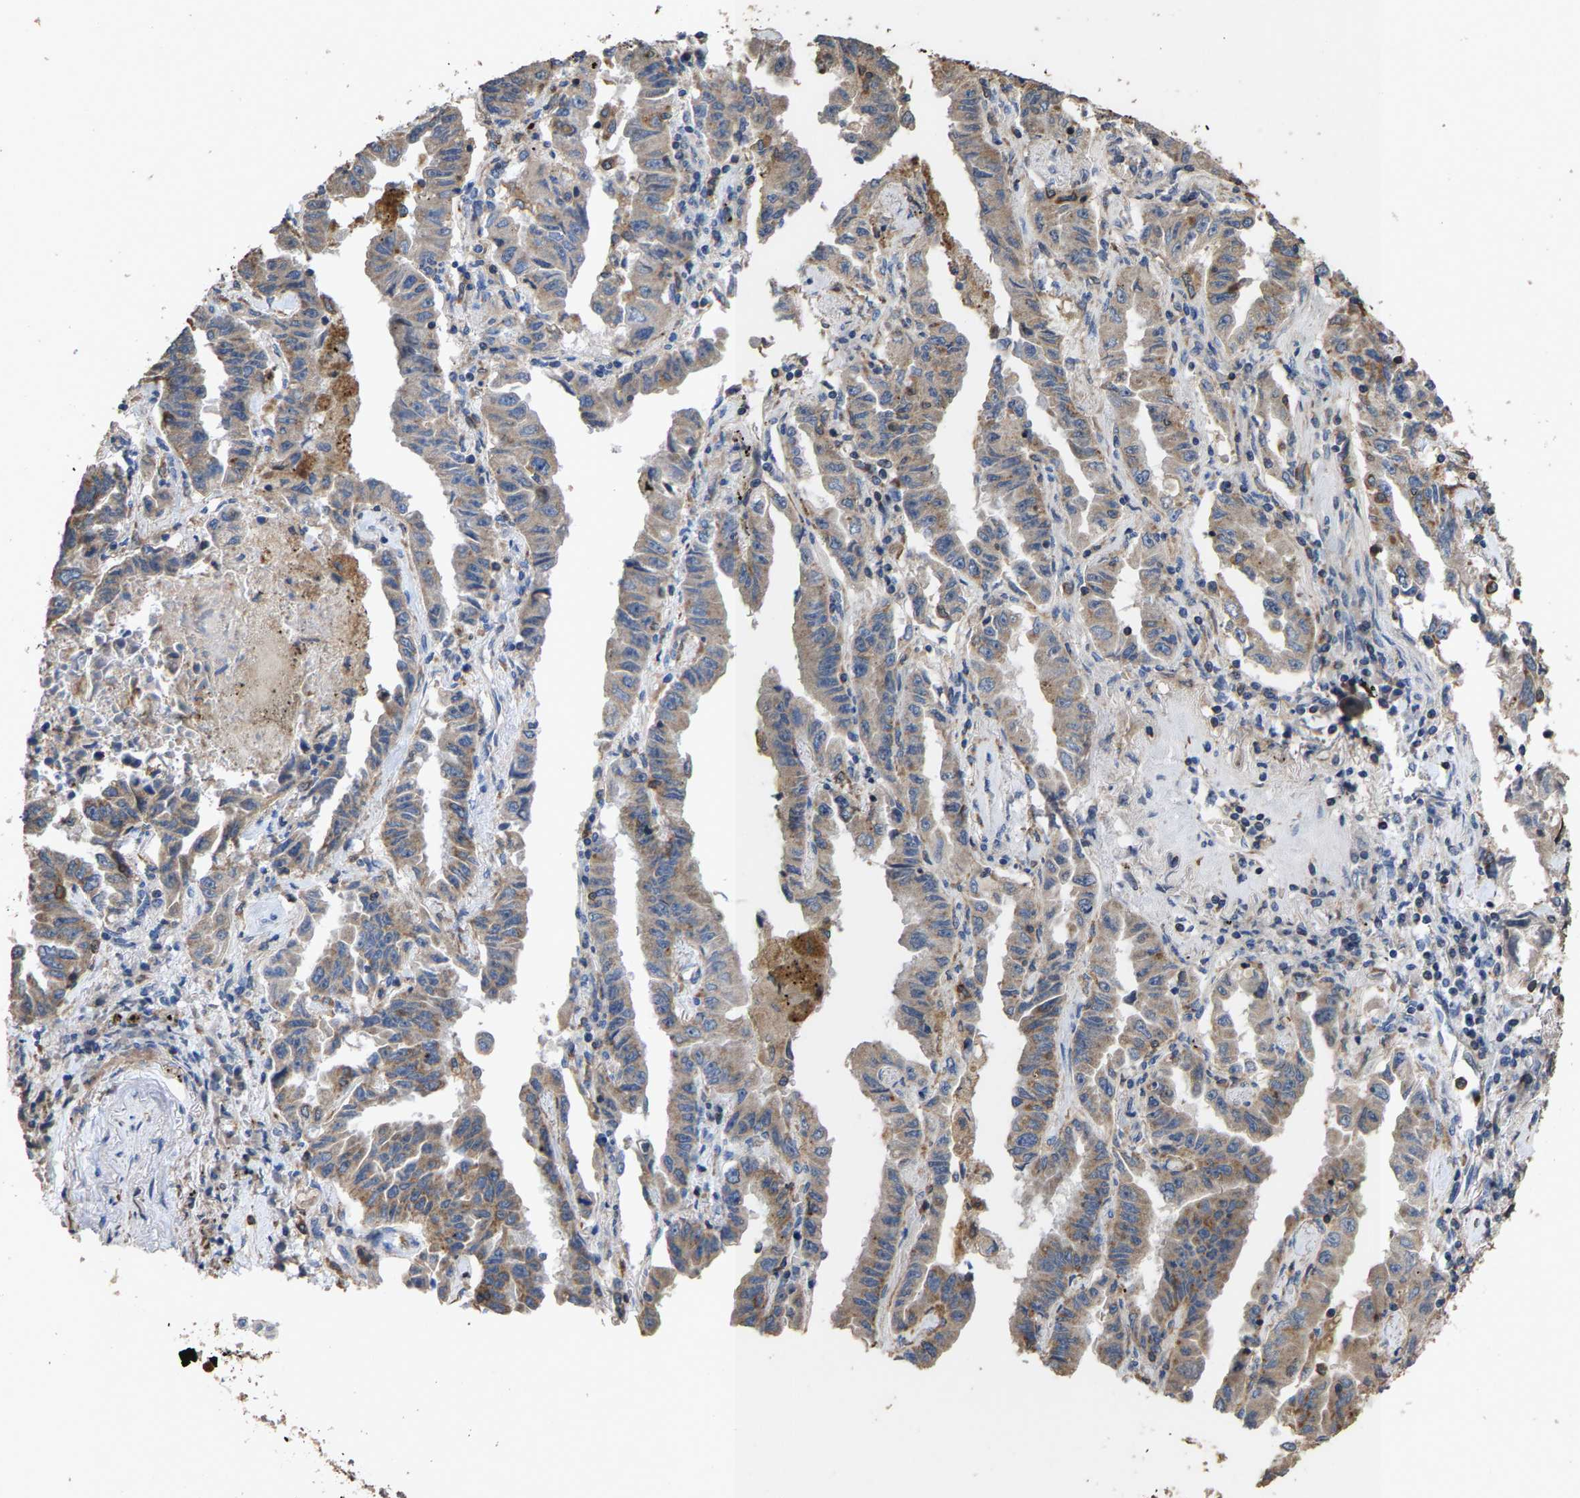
{"staining": {"intensity": "weak", "quantity": "25%-75%", "location": "cytoplasmic/membranous"}, "tissue": "lung cancer", "cell_type": "Tumor cells", "image_type": "cancer", "snomed": [{"axis": "morphology", "description": "Adenocarcinoma, NOS"}, {"axis": "topography", "description": "Lung"}], "caption": "Approximately 25%-75% of tumor cells in lung cancer (adenocarcinoma) display weak cytoplasmic/membranous protein expression as visualized by brown immunohistochemical staining.", "gene": "TDRKH", "patient": {"sex": "female", "age": 51}}